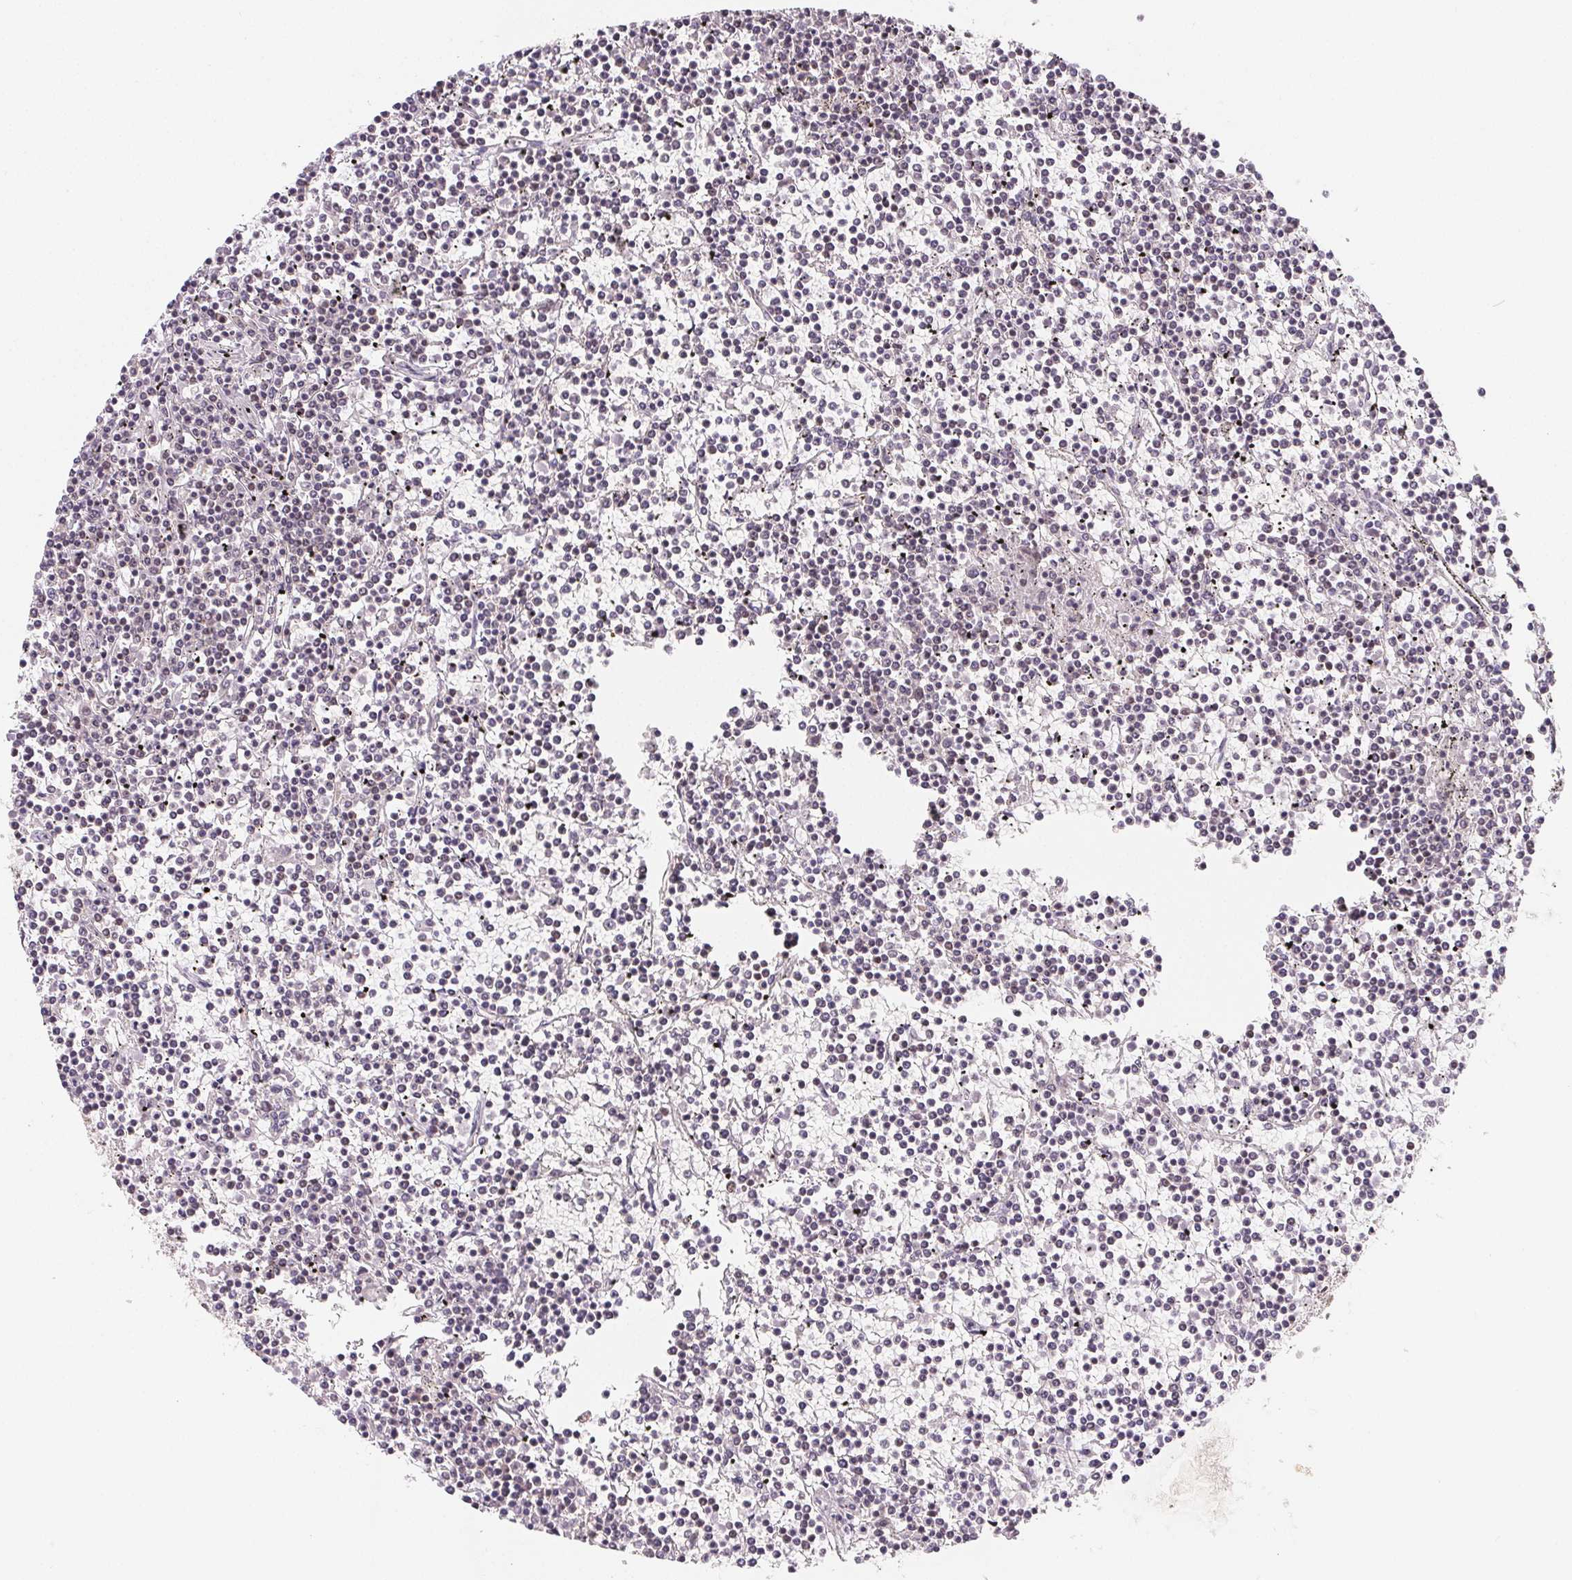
{"staining": {"intensity": "negative", "quantity": "none", "location": "none"}, "tissue": "lymphoma", "cell_type": "Tumor cells", "image_type": "cancer", "snomed": [{"axis": "morphology", "description": "Malignant lymphoma, non-Hodgkin's type, Low grade"}, {"axis": "topography", "description": "Spleen"}], "caption": "This histopathology image is of lymphoma stained with IHC to label a protein in brown with the nuclei are counter-stained blue. There is no expression in tumor cells. (DAB immunohistochemistry with hematoxylin counter stain).", "gene": "TCERG1", "patient": {"sex": "female", "age": 19}}